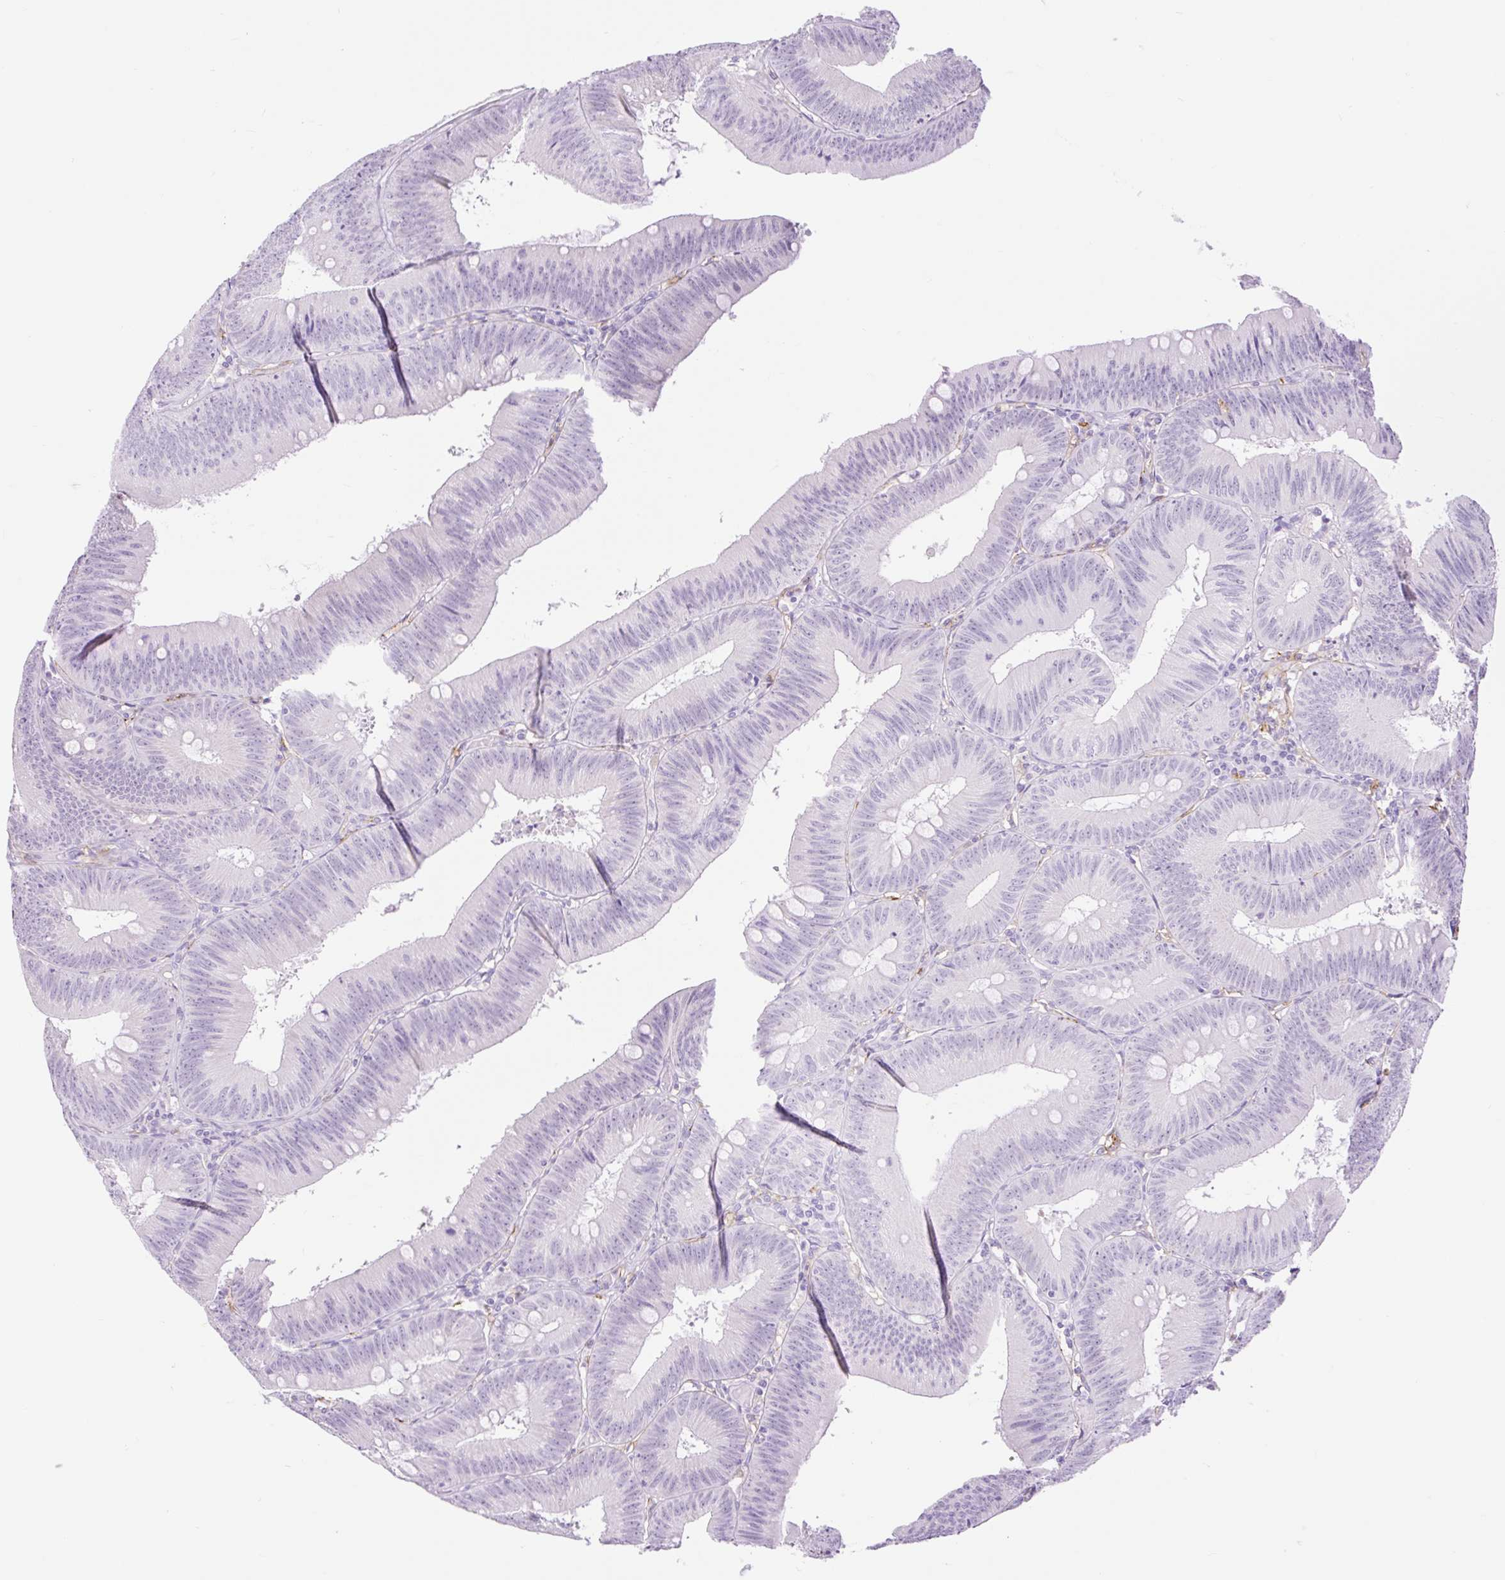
{"staining": {"intensity": "negative", "quantity": "none", "location": "none"}, "tissue": "colorectal cancer", "cell_type": "Tumor cells", "image_type": "cancer", "snomed": [{"axis": "morphology", "description": "Adenocarcinoma, NOS"}, {"axis": "topography", "description": "Colon"}], "caption": "Immunohistochemistry image of colorectal cancer (adenocarcinoma) stained for a protein (brown), which displays no staining in tumor cells.", "gene": "SIGLEC1", "patient": {"sex": "male", "age": 84}}